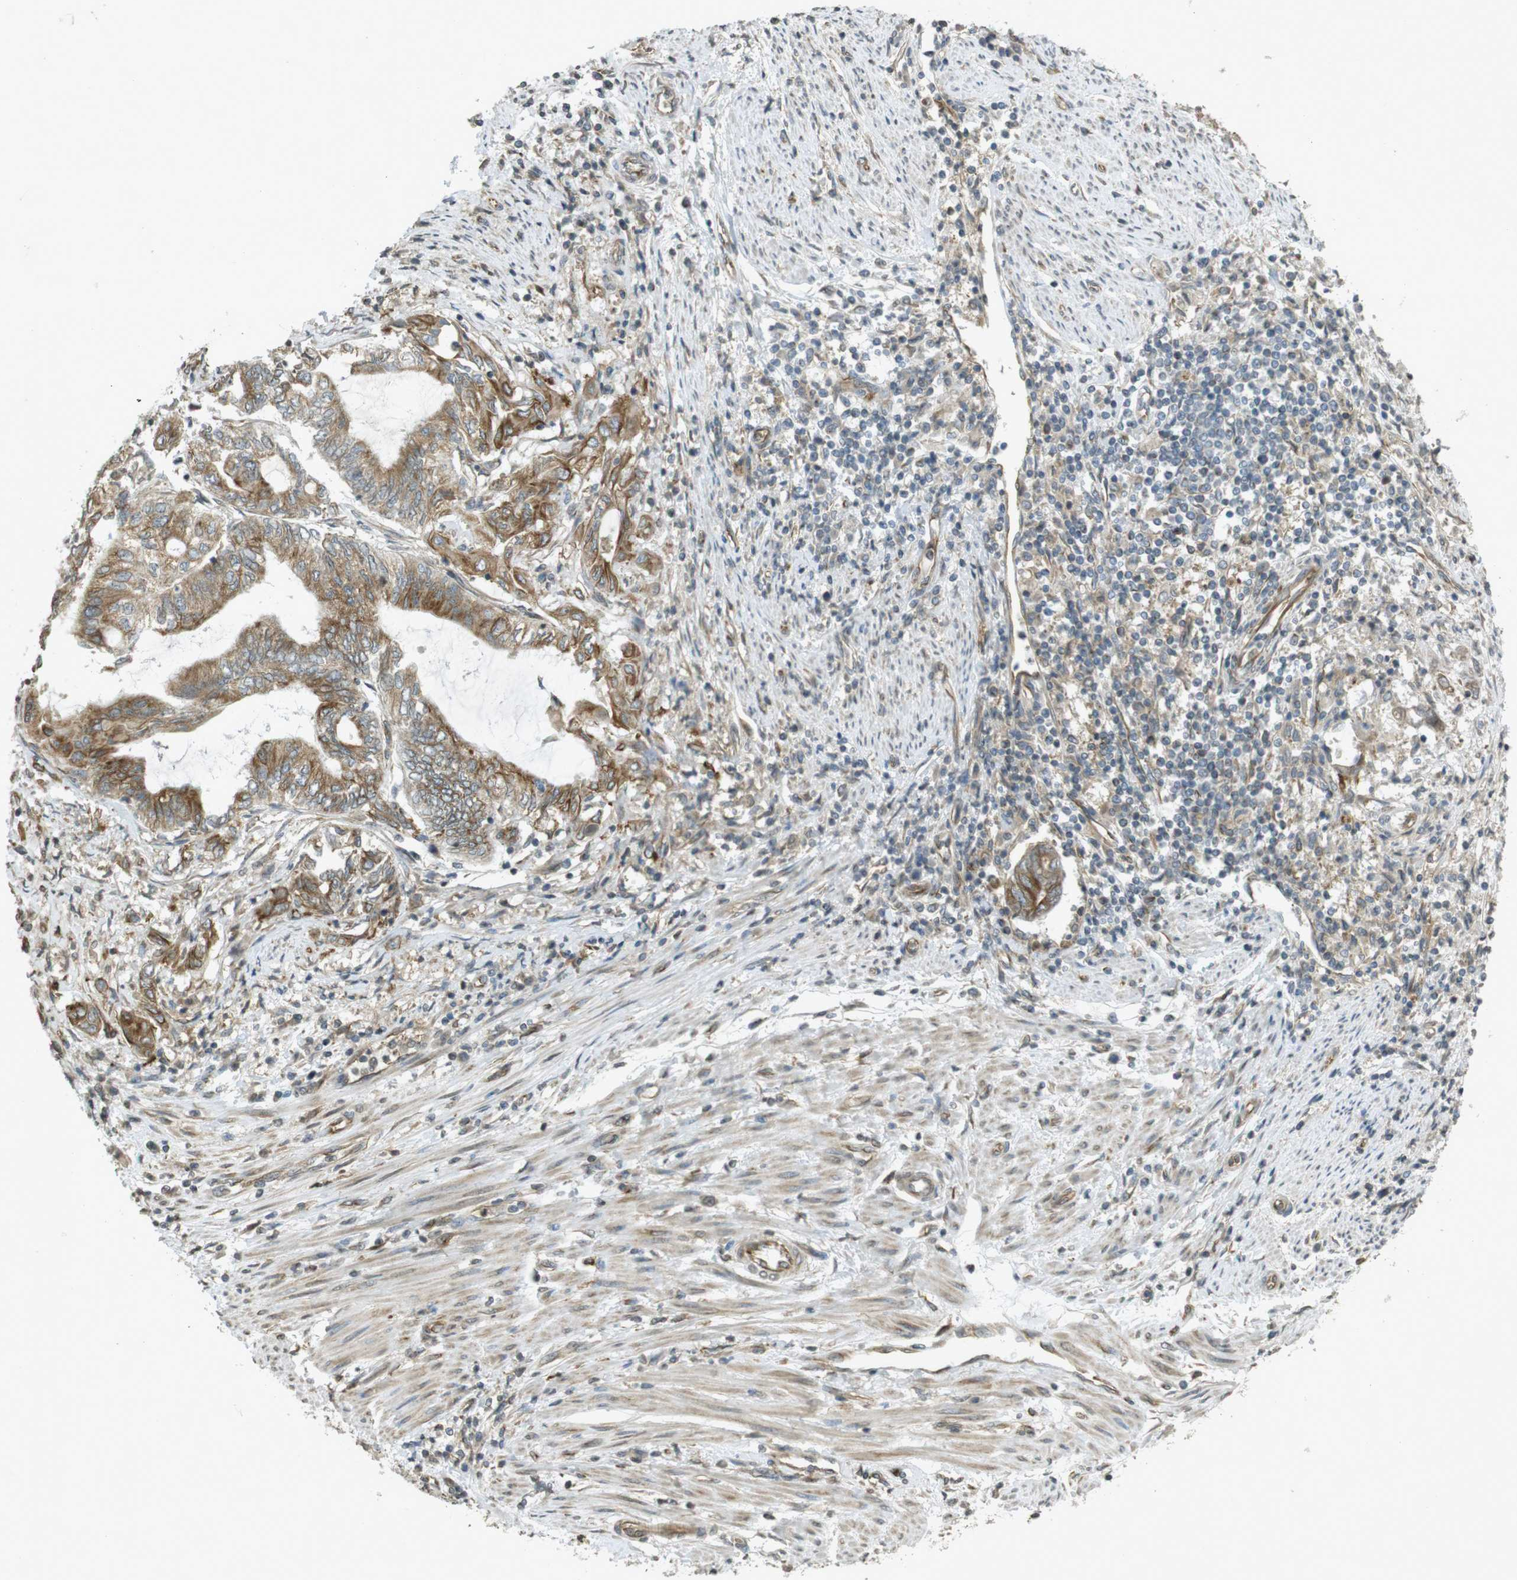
{"staining": {"intensity": "moderate", "quantity": ">75%", "location": "cytoplasmic/membranous"}, "tissue": "endometrial cancer", "cell_type": "Tumor cells", "image_type": "cancer", "snomed": [{"axis": "morphology", "description": "Adenocarcinoma, NOS"}, {"axis": "topography", "description": "Uterus"}, {"axis": "topography", "description": "Endometrium"}], "caption": "The photomicrograph shows staining of endometrial adenocarcinoma, revealing moderate cytoplasmic/membranous protein expression (brown color) within tumor cells.", "gene": "KIF5B", "patient": {"sex": "female", "age": 70}}